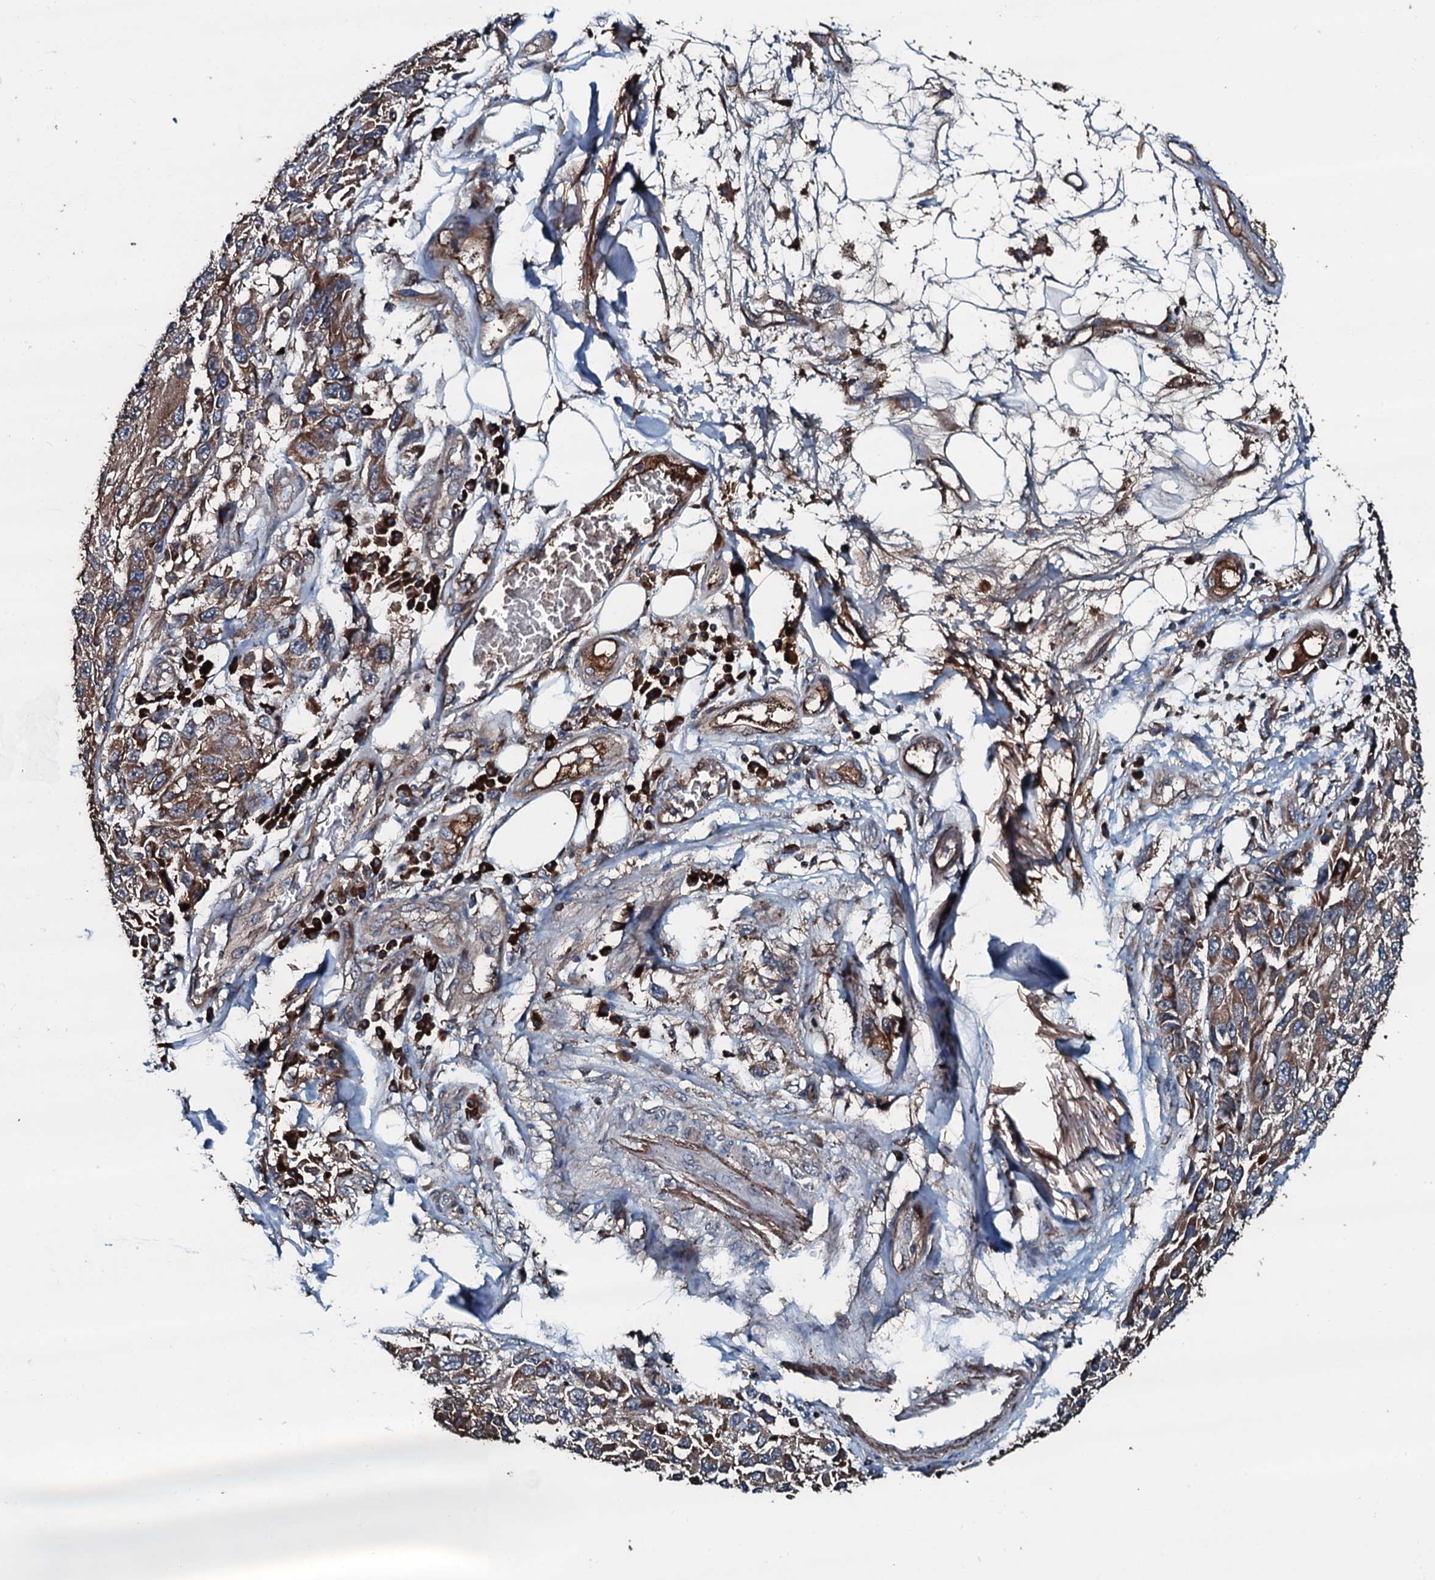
{"staining": {"intensity": "moderate", "quantity": "25%-75%", "location": "cytoplasmic/membranous"}, "tissue": "melanoma", "cell_type": "Tumor cells", "image_type": "cancer", "snomed": [{"axis": "morphology", "description": "Normal tissue, NOS"}, {"axis": "morphology", "description": "Malignant melanoma, NOS"}, {"axis": "topography", "description": "Skin"}], "caption": "Immunohistochemistry (DAB) staining of melanoma reveals moderate cytoplasmic/membranous protein expression in approximately 25%-75% of tumor cells.", "gene": "AARS1", "patient": {"sex": "female", "age": 96}}